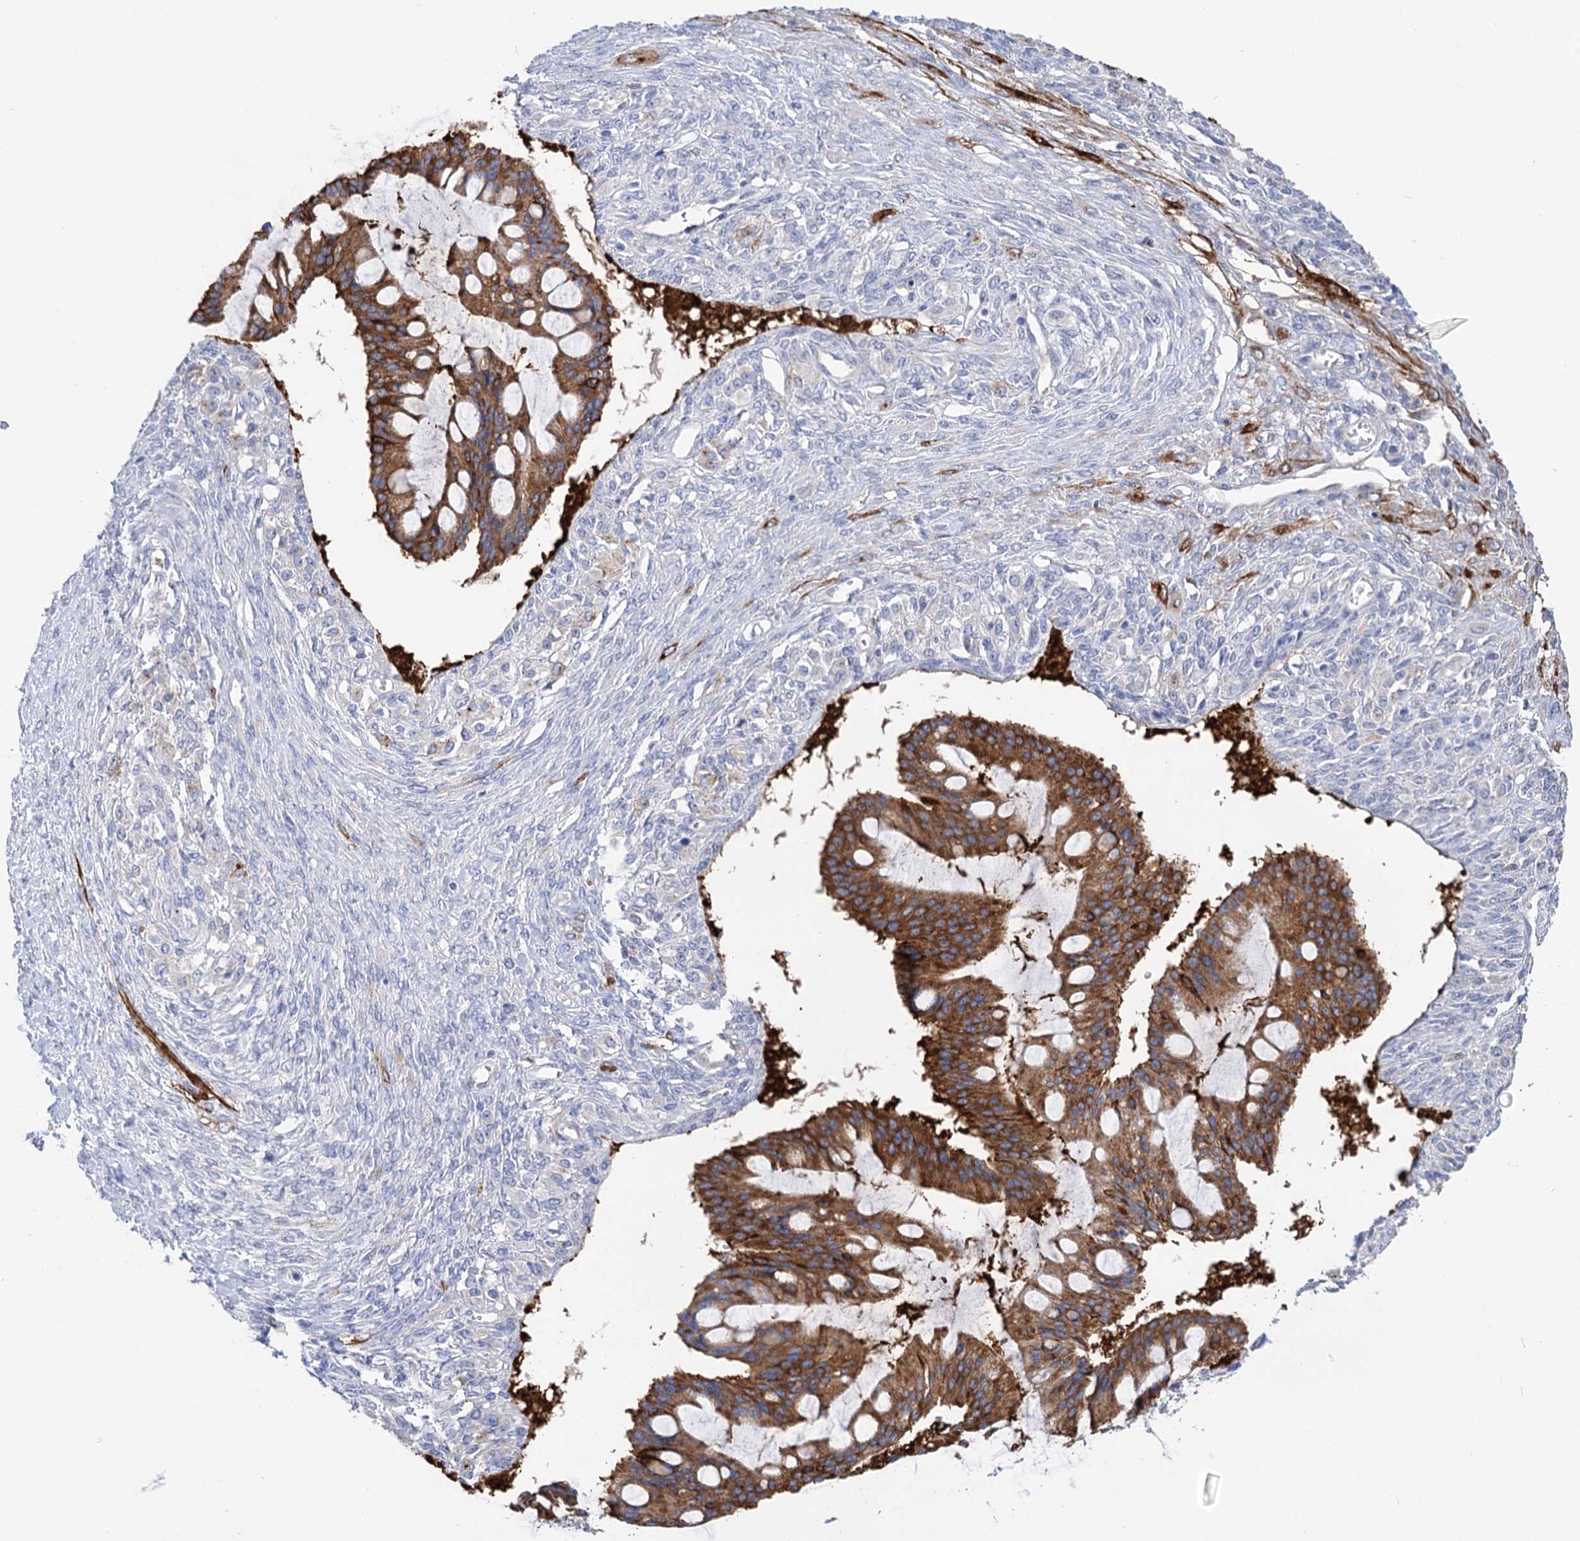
{"staining": {"intensity": "moderate", "quantity": ">75%", "location": "cytoplasmic/membranous"}, "tissue": "ovarian cancer", "cell_type": "Tumor cells", "image_type": "cancer", "snomed": [{"axis": "morphology", "description": "Cystadenocarcinoma, mucinous, NOS"}, {"axis": "topography", "description": "Ovary"}], "caption": "The micrograph demonstrates a brown stain indicating the presence of a protein in the cytoplasmic/membranous of tumor cells in mucinous cystadenocarcinoma (ovarian). Immunohistochemistry (ihc) stains the protein of interest in brown and the nuclei are stained blue.", "gene": "BBS4", "patient": {"sex": "female", "age": 73}}